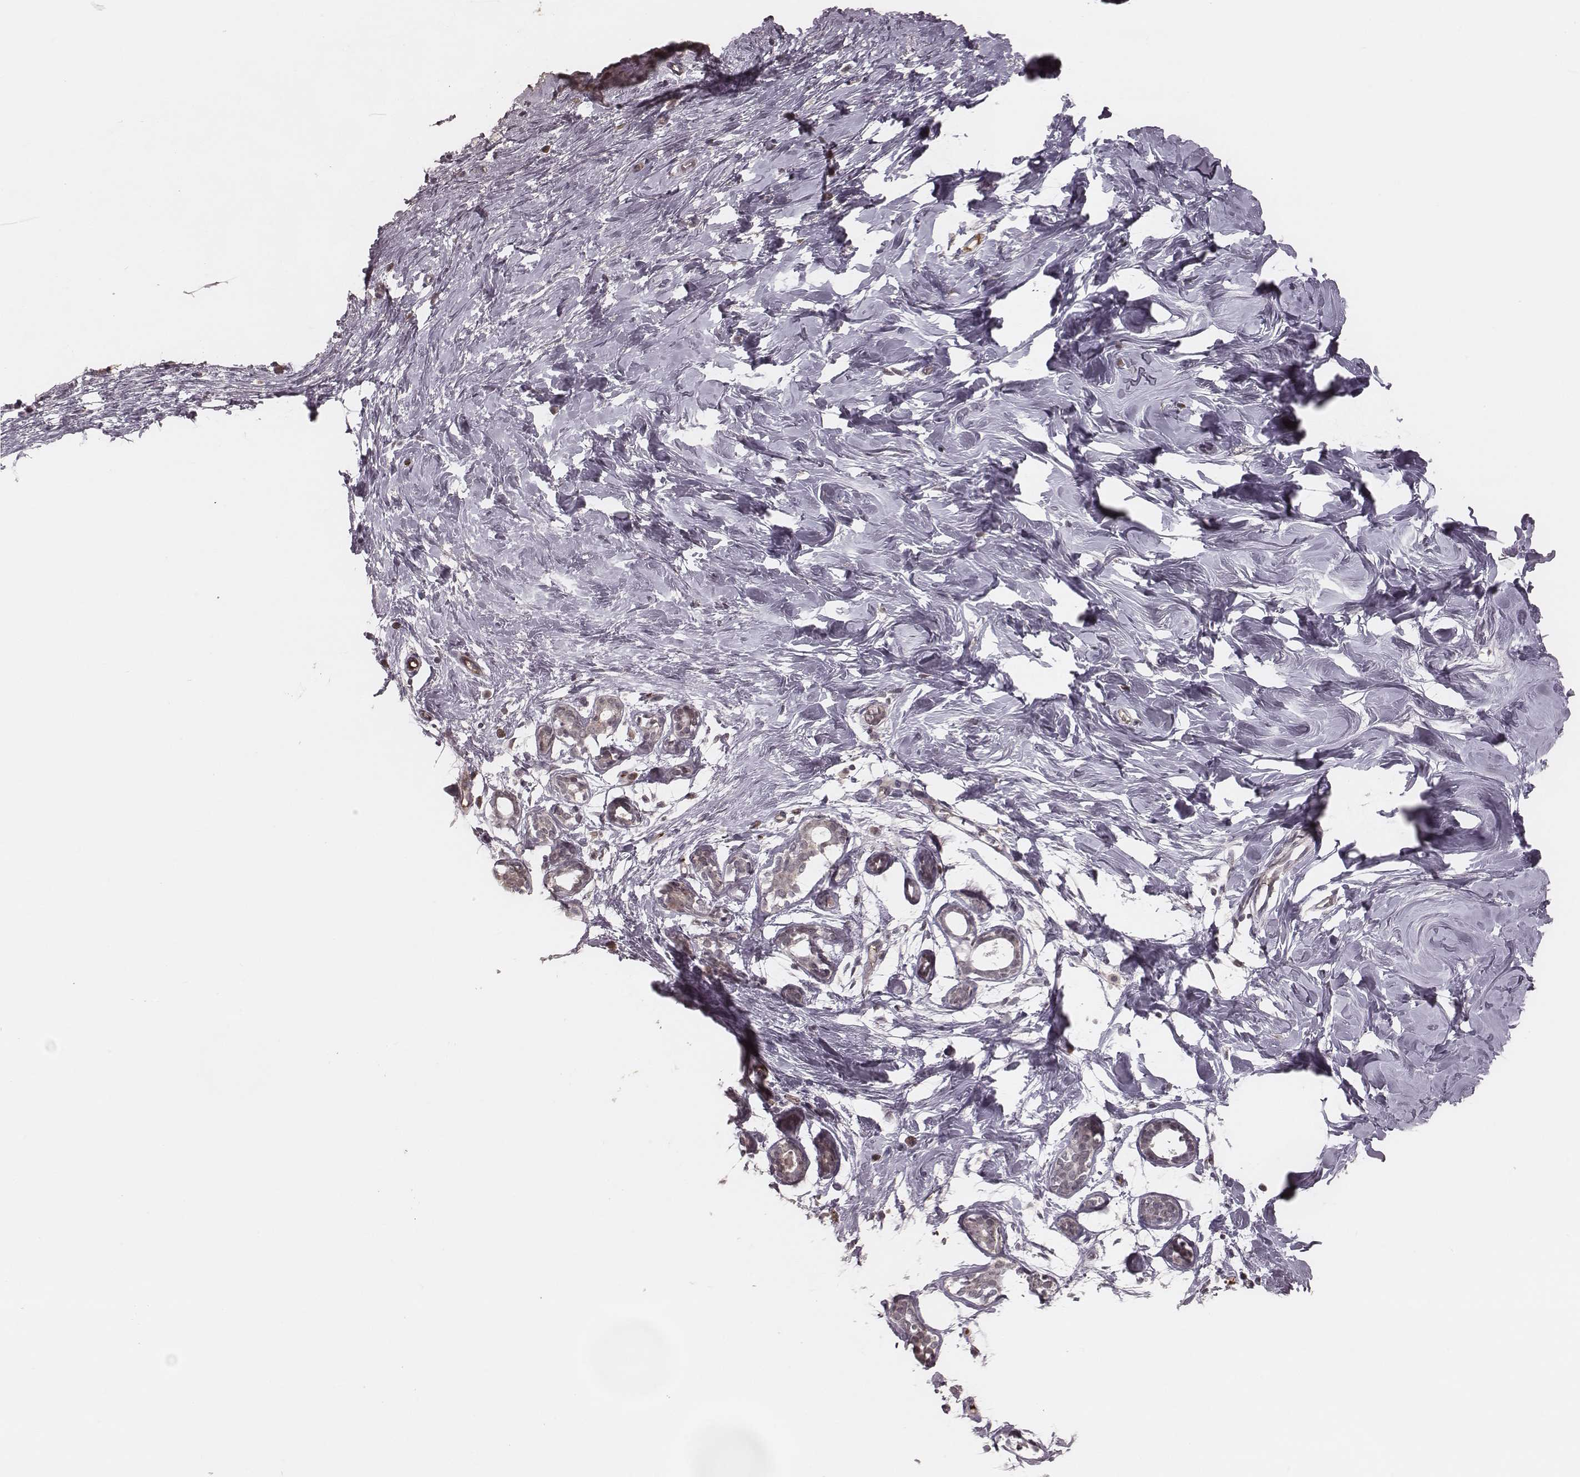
{"staining": {"intensity": "negative", "quantity": "none", "location": "none"}, "tissue": "breast", "cell_type": "Adipocytes", "image_type": "normal", "snomed": [{"axis": "morphology", "description": "Normal tissue, NOS"}, {"axis": "topography", "description": "Breast"}], "caption": "The micrograph displays no significant staining in adipocytes of breast.", "gene": "IL5", "patient": {"sex": "female", "age": 27}}